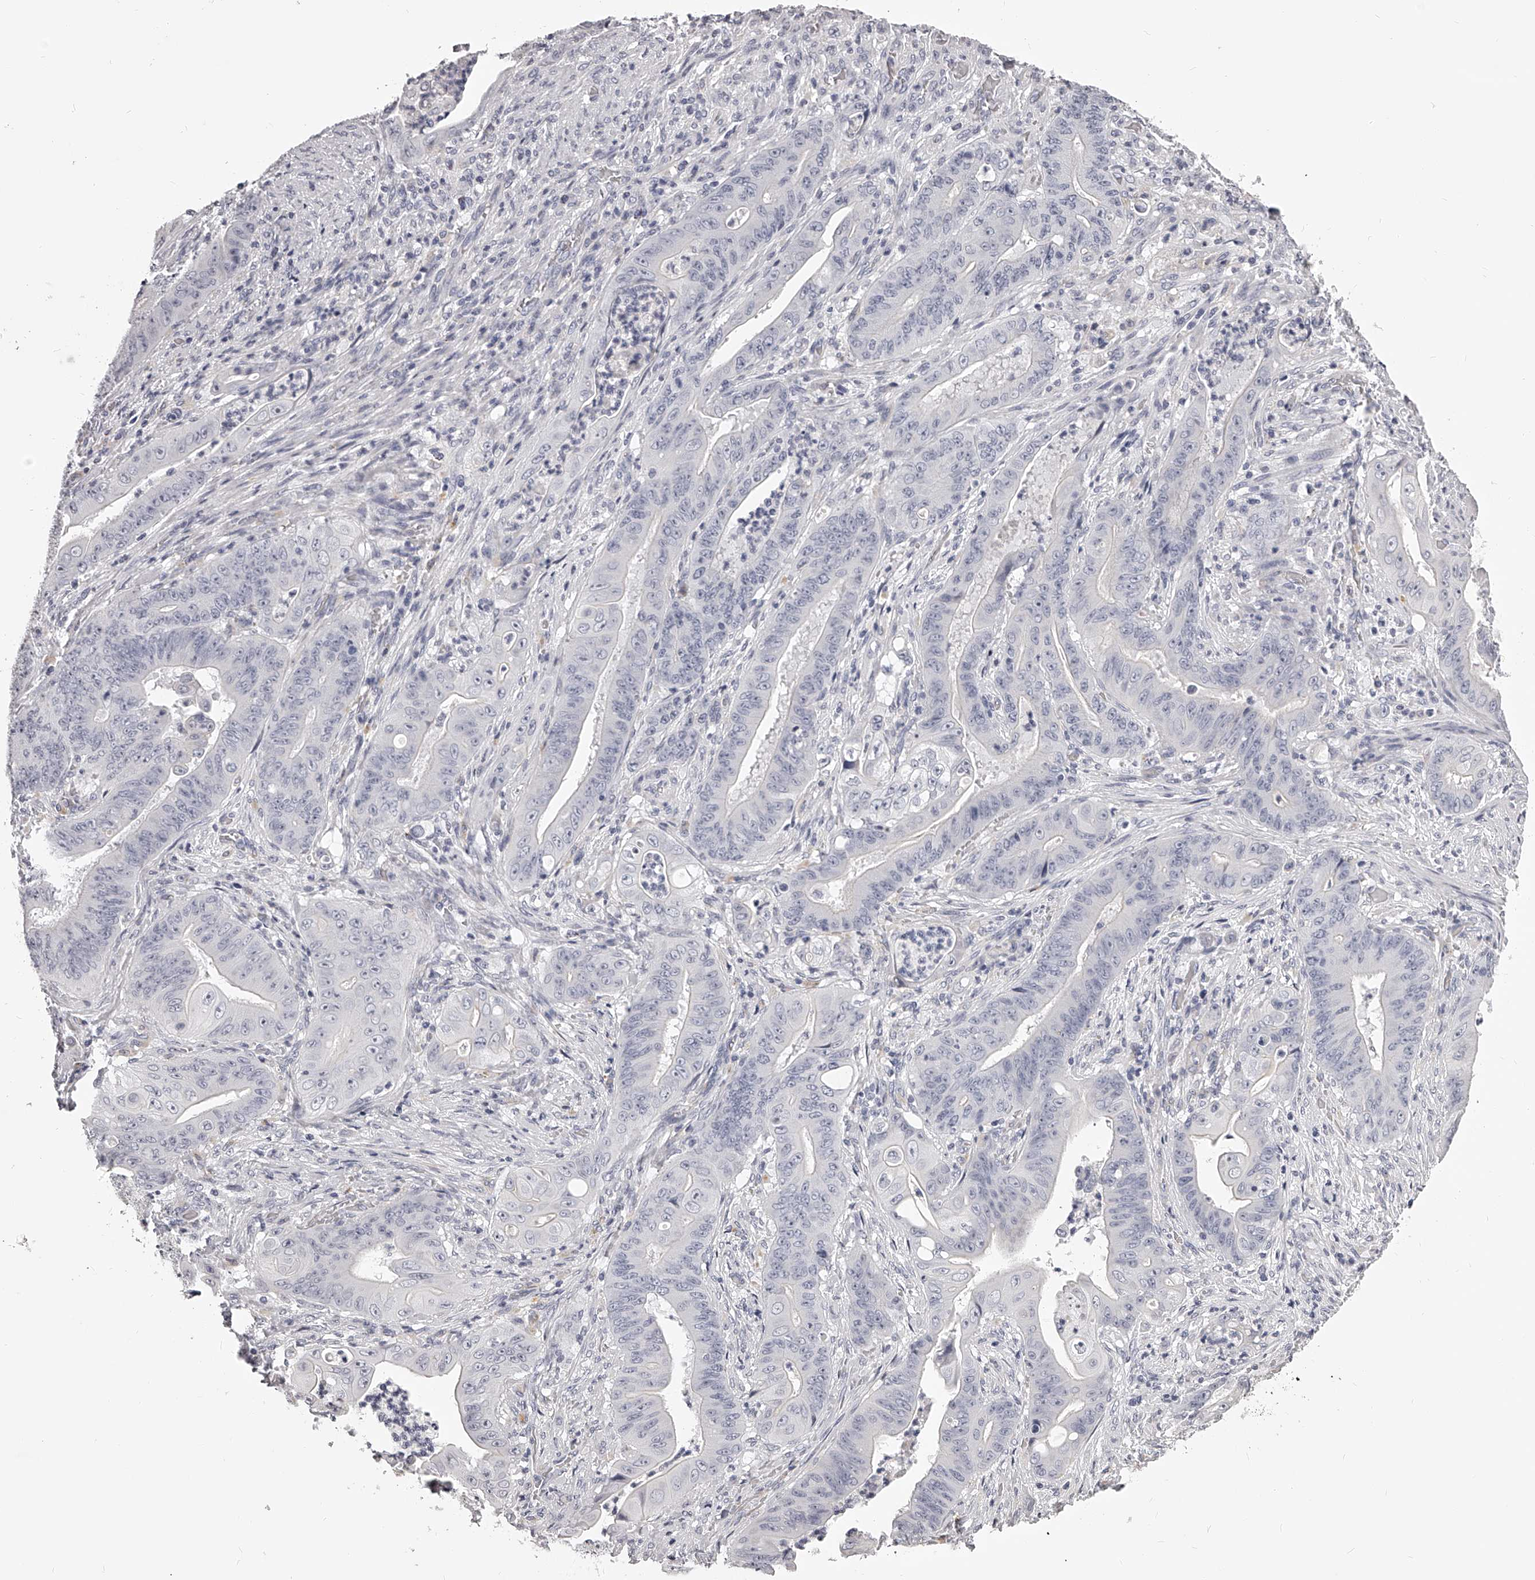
{"staining": {"intensity": "negative", "quantity": "none", "location": "none"}, "tissue": "stomach cancer", "cell_type": "Tumor cells", "image_type": "cancer", "snomed": [{"axis": "morphology", "description": "Adenocarcinoma, NOS"}, {"axis": "topography", "description": "Stomach"}], "caption": "This is an immunohistochemistry micrograph of stomach cancer. There is no positivity in tumor cells.", "gene": "DMRT1", "patient": {"sex": "female", "age": 73}}